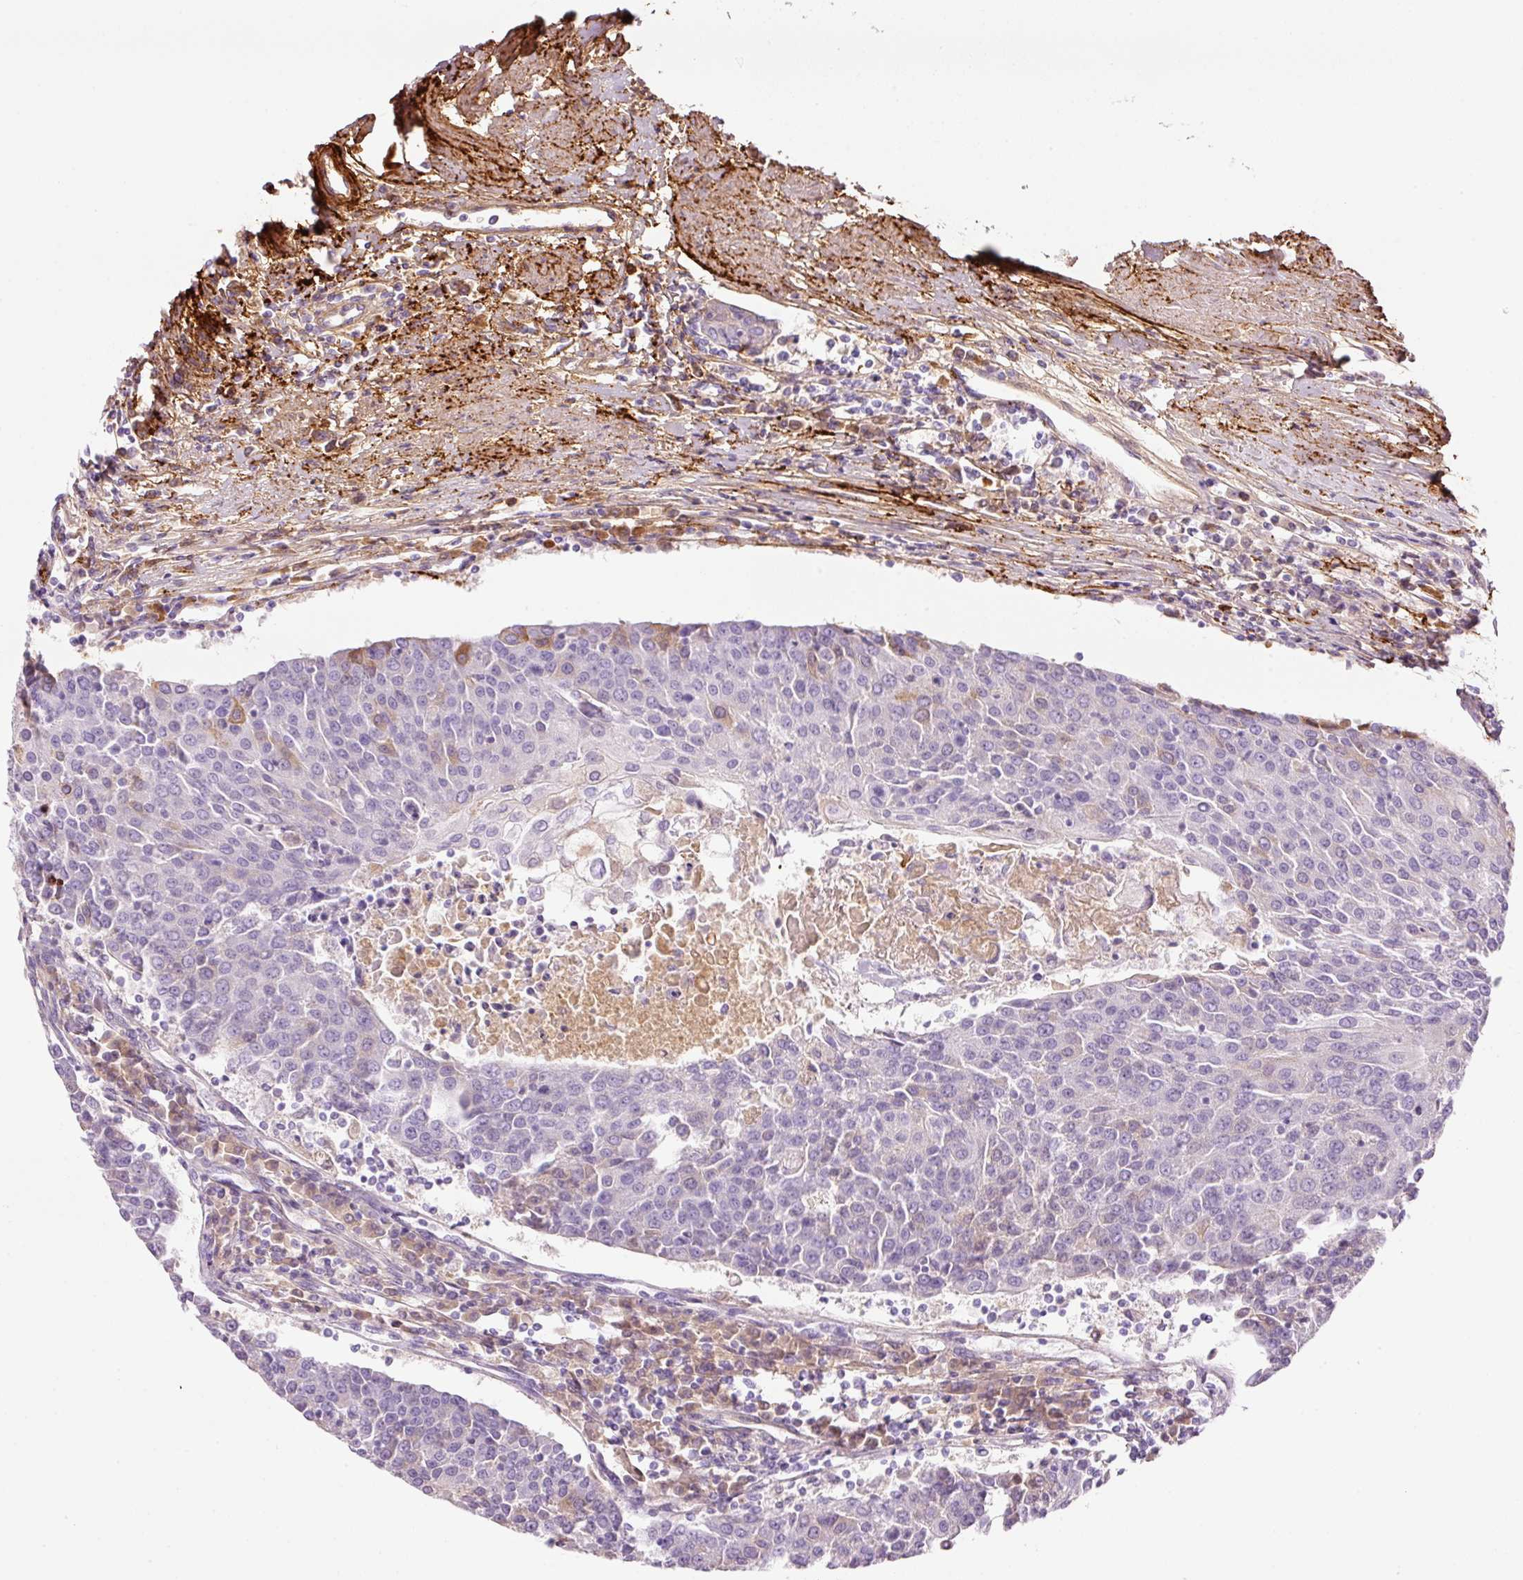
{"staining": {"intensity": "moderate", "quantity": "<25%", "location": "cytoplasmic/membranous"}, "tissue": "urothelial cancer", "cell_type": "Tumor cells", "image_type": "cancer", "snomed": [{"axis": "morphology", "description": "Urothelial carcinoma, High grade"}, {"axis": "topography", "description": "Urinary bladder"}], "caption": "Urothelial cancer stained with immunohistochemistry demonstrates moderate cytoplasmic/membranous expression in about <25% of tumor cells.", "gene": "MFAP4", "patient": {"sex": "female", "age": 85}}